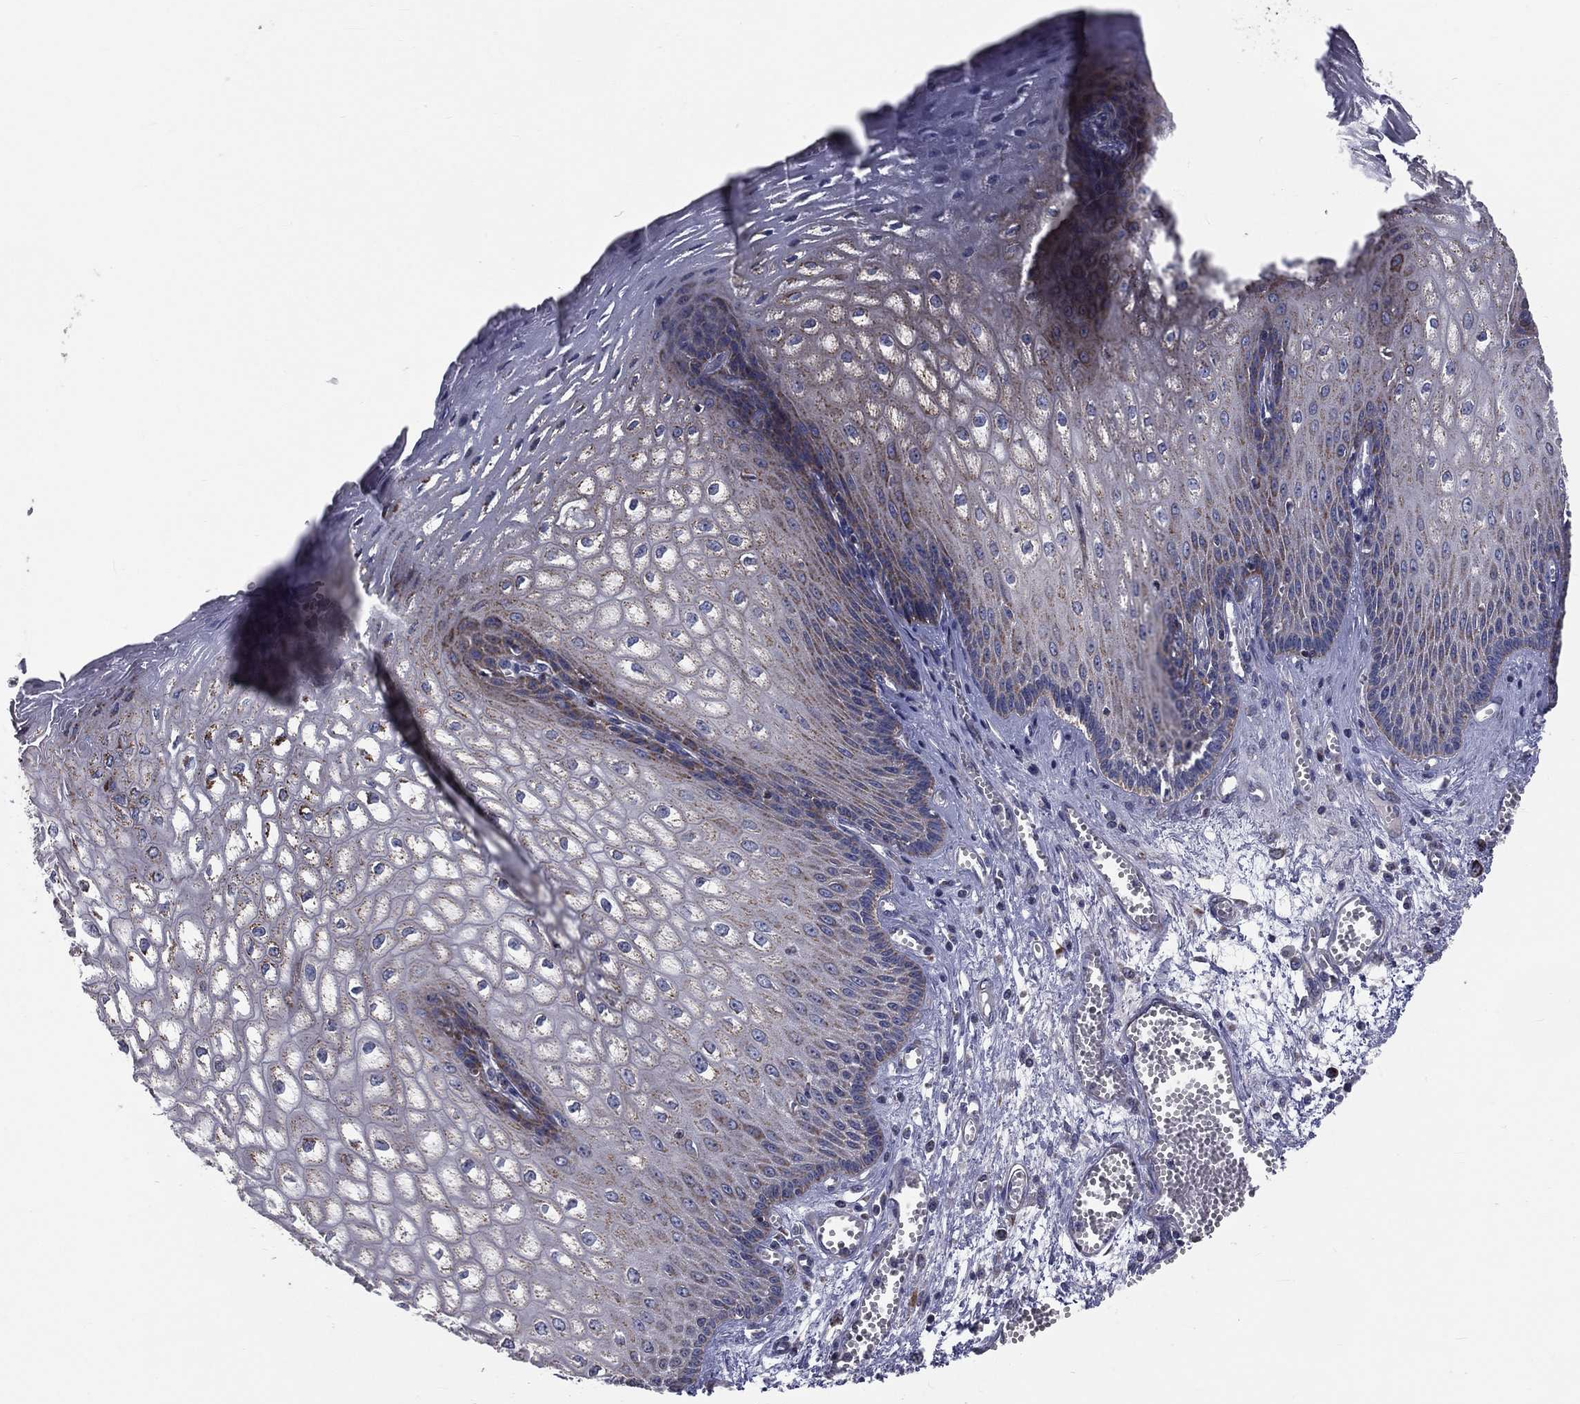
{"staining": {"intensity": "negative", "quantity": "none", "location": "none"}, "tissue": "esophagus", "cell_type": "Squamous epithelial cells", "image_type": "normal", "snomed": [{"axis": "morphology", "description": "Normal tissue, NOS"}, {"axis": "topography", "description": "Esophagus"}], "caption": "IHC histopathology image of unremarkable esophagus: esophagus stained with DAB shows no significant protein staining in squamous epithelial cells.", "gene": "GPD1", "patient": {"sex": "male", "age": 58}}